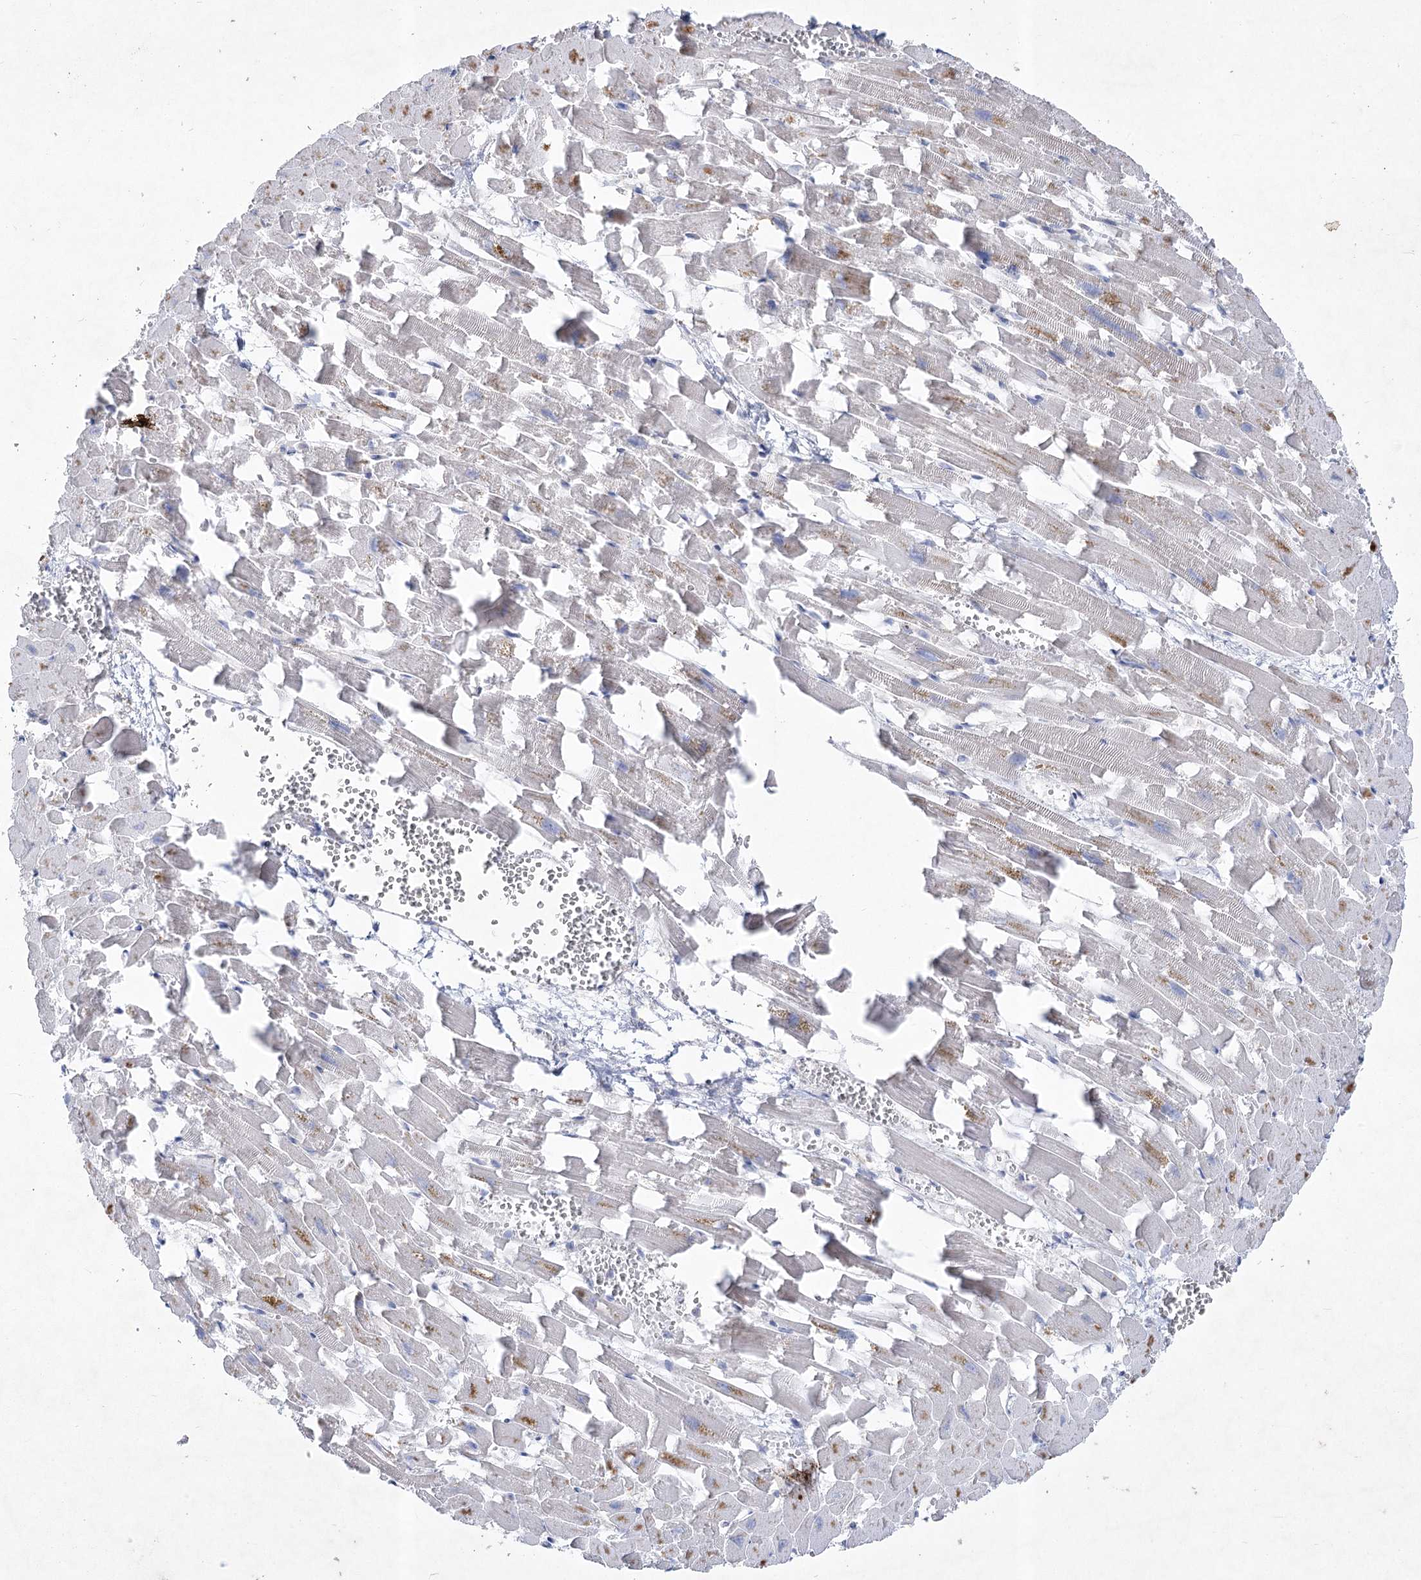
{"staining": {"intensity": "weak", "quantity": "<25%", "location": "cytoplasmic/membranous"}, "tissue": "heart muscle", "cell_type": "Cardiomyocytes", "image_type": "normal", "snomed": [{"axis": "morphology", "description": "Normal tissue, NOS"}, {"axis": "topography", "description": "Heart"}], "caption": "An IHC image of benign heart muscle is shown. There is no staining in cardiomyocytes of heart muscle.", "gene": "ITSN2", "patient": {"sex": "female", "age": 64}}